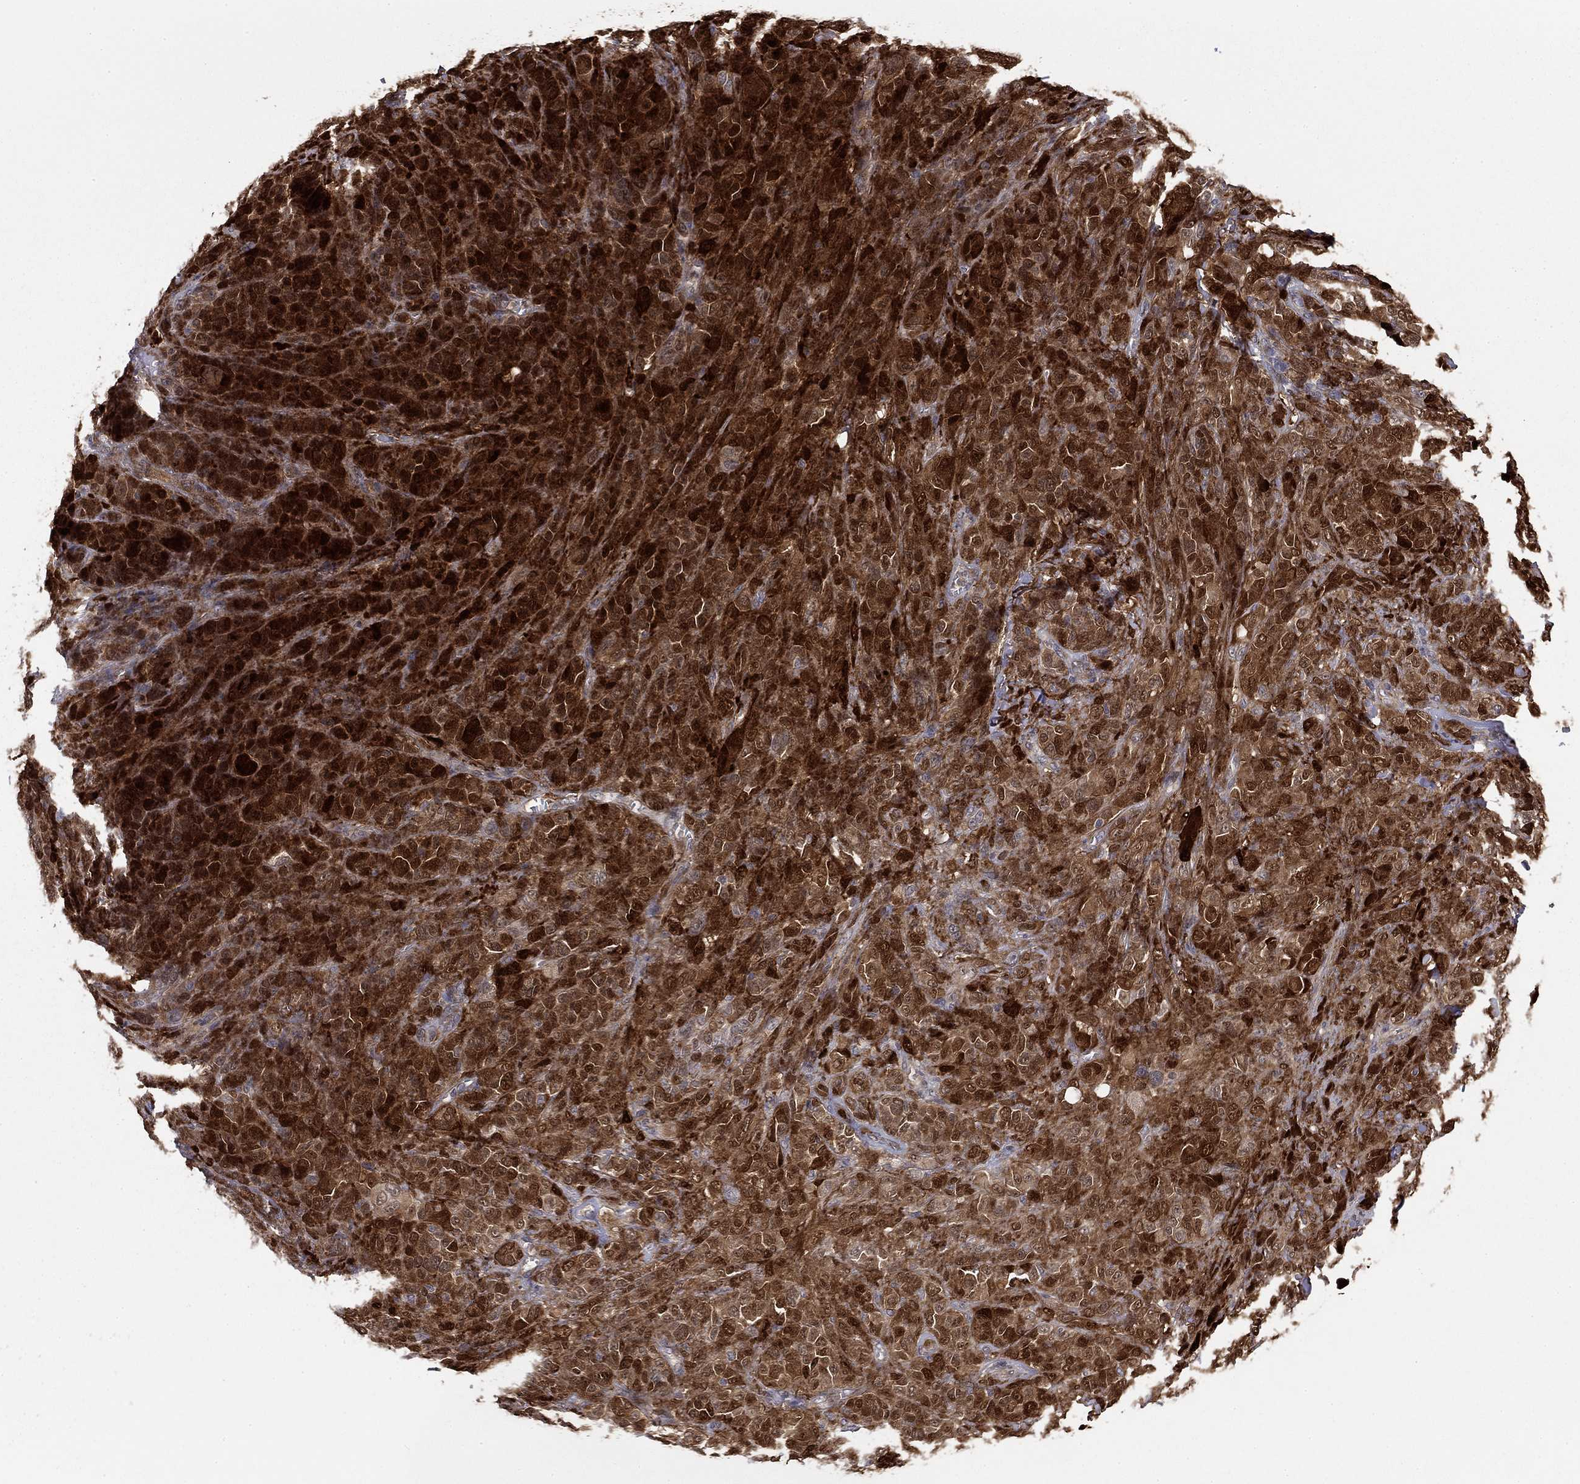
{"staining": {"intensity": "strong", "quantity": ">75%", "location": "cytoplasmic/membranous,nuclear"}, "tissue": "melanoma", "cell_type": "Tumor cells", "image_type": "cancer", "snomed": [{"axis": "morphology", "description": "Malignant melanoma, NOS"}, {"axis": "topography", "description": "Skin"}], "caption": "DAB (3,3'-diaminobenzidine) immunohistochemical staining of human malignant melanoma reveals strong cytoplasmic/membranous and nuclear protein expression in about >75% of tumor cells.", "gene": "BCL11A", "patient": {"sex": "female", "age": 87}}